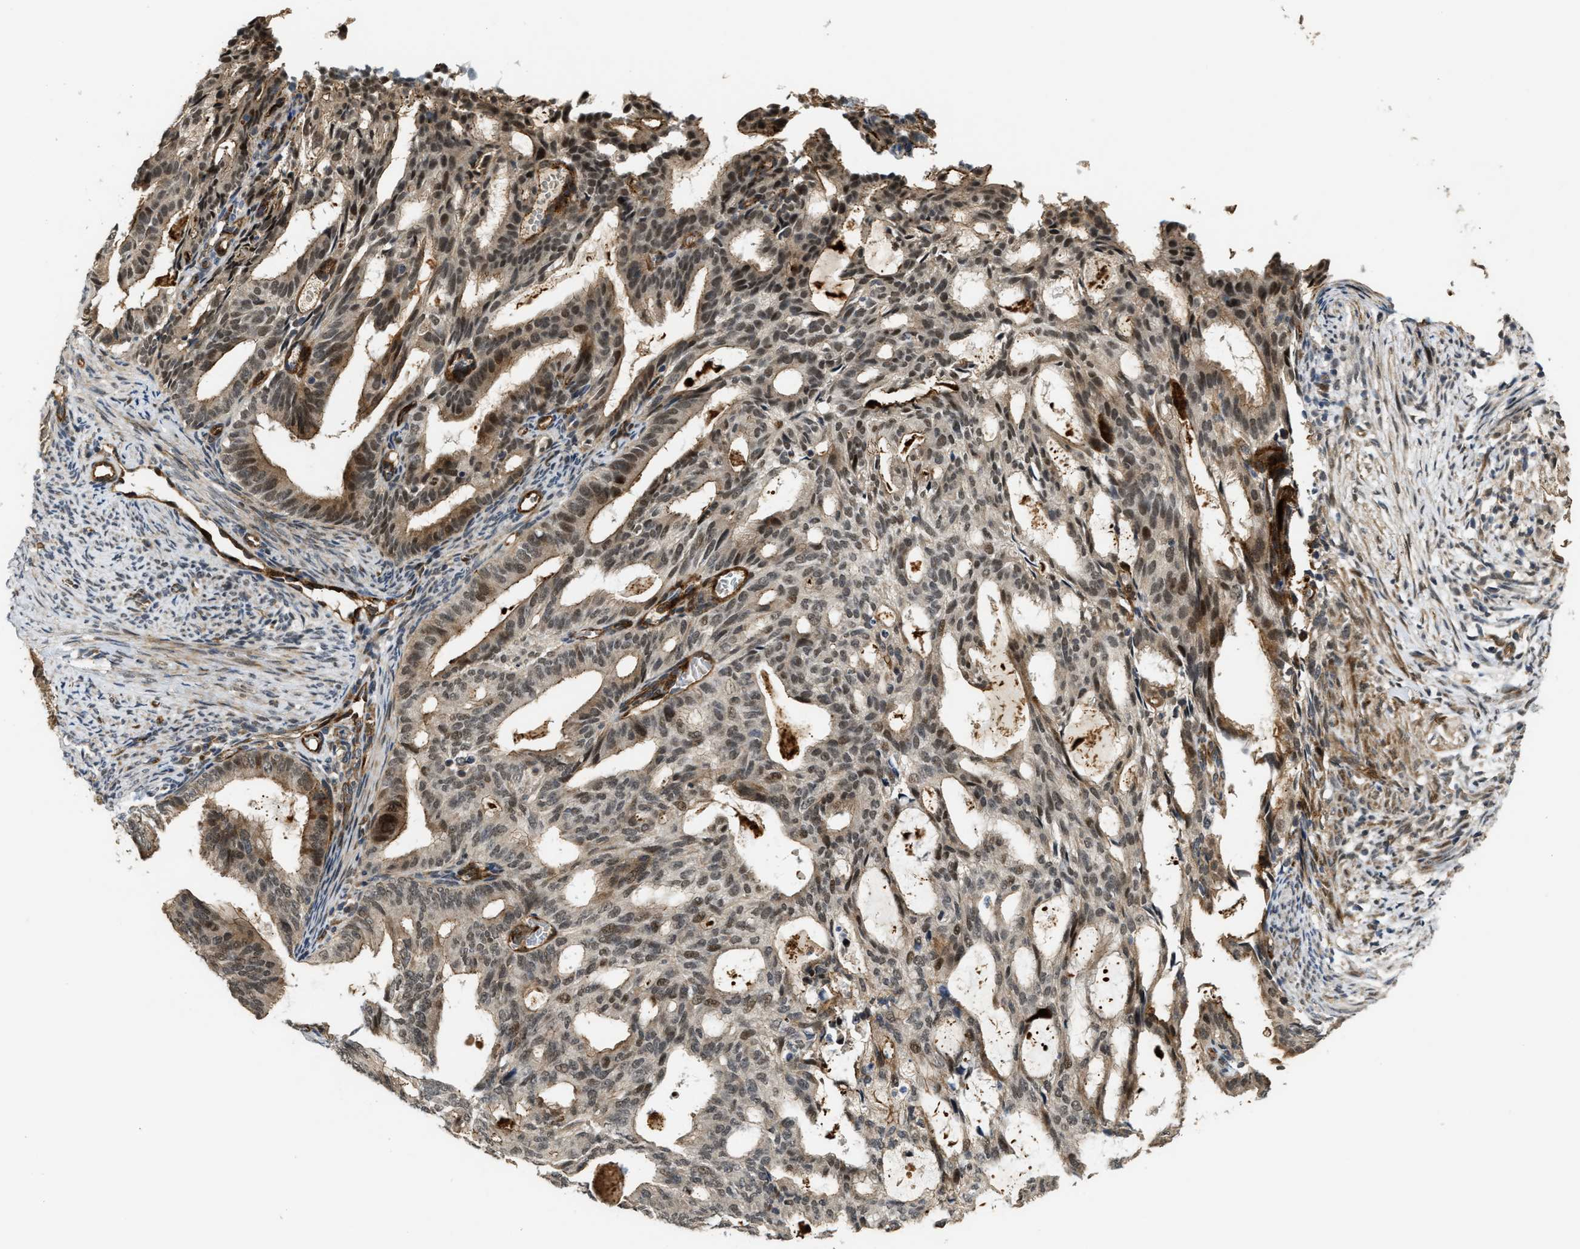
{"staining": {"intensity": "moderate", "quantity": ">75%", "location": "cytoplasmic/membranous,nuclear"}, "tissue": "endometrial cancer", "cell_type": "Tumor cells", "image_type": "cancer", "snomed": [{"axis": "morphology", "description": "Adenocarcinoma, NOS"}, {"axis": "topography", "description": "Endometrium"}], "caption": "Protein staining of adenocarcinoma (endometrial) tissue reveals moderate cytoplasmic/membranous and nuclear staining in about >75% of tumor cells.", "gene": "DPF2", "patient": {"sex": "female", "age": 58}}